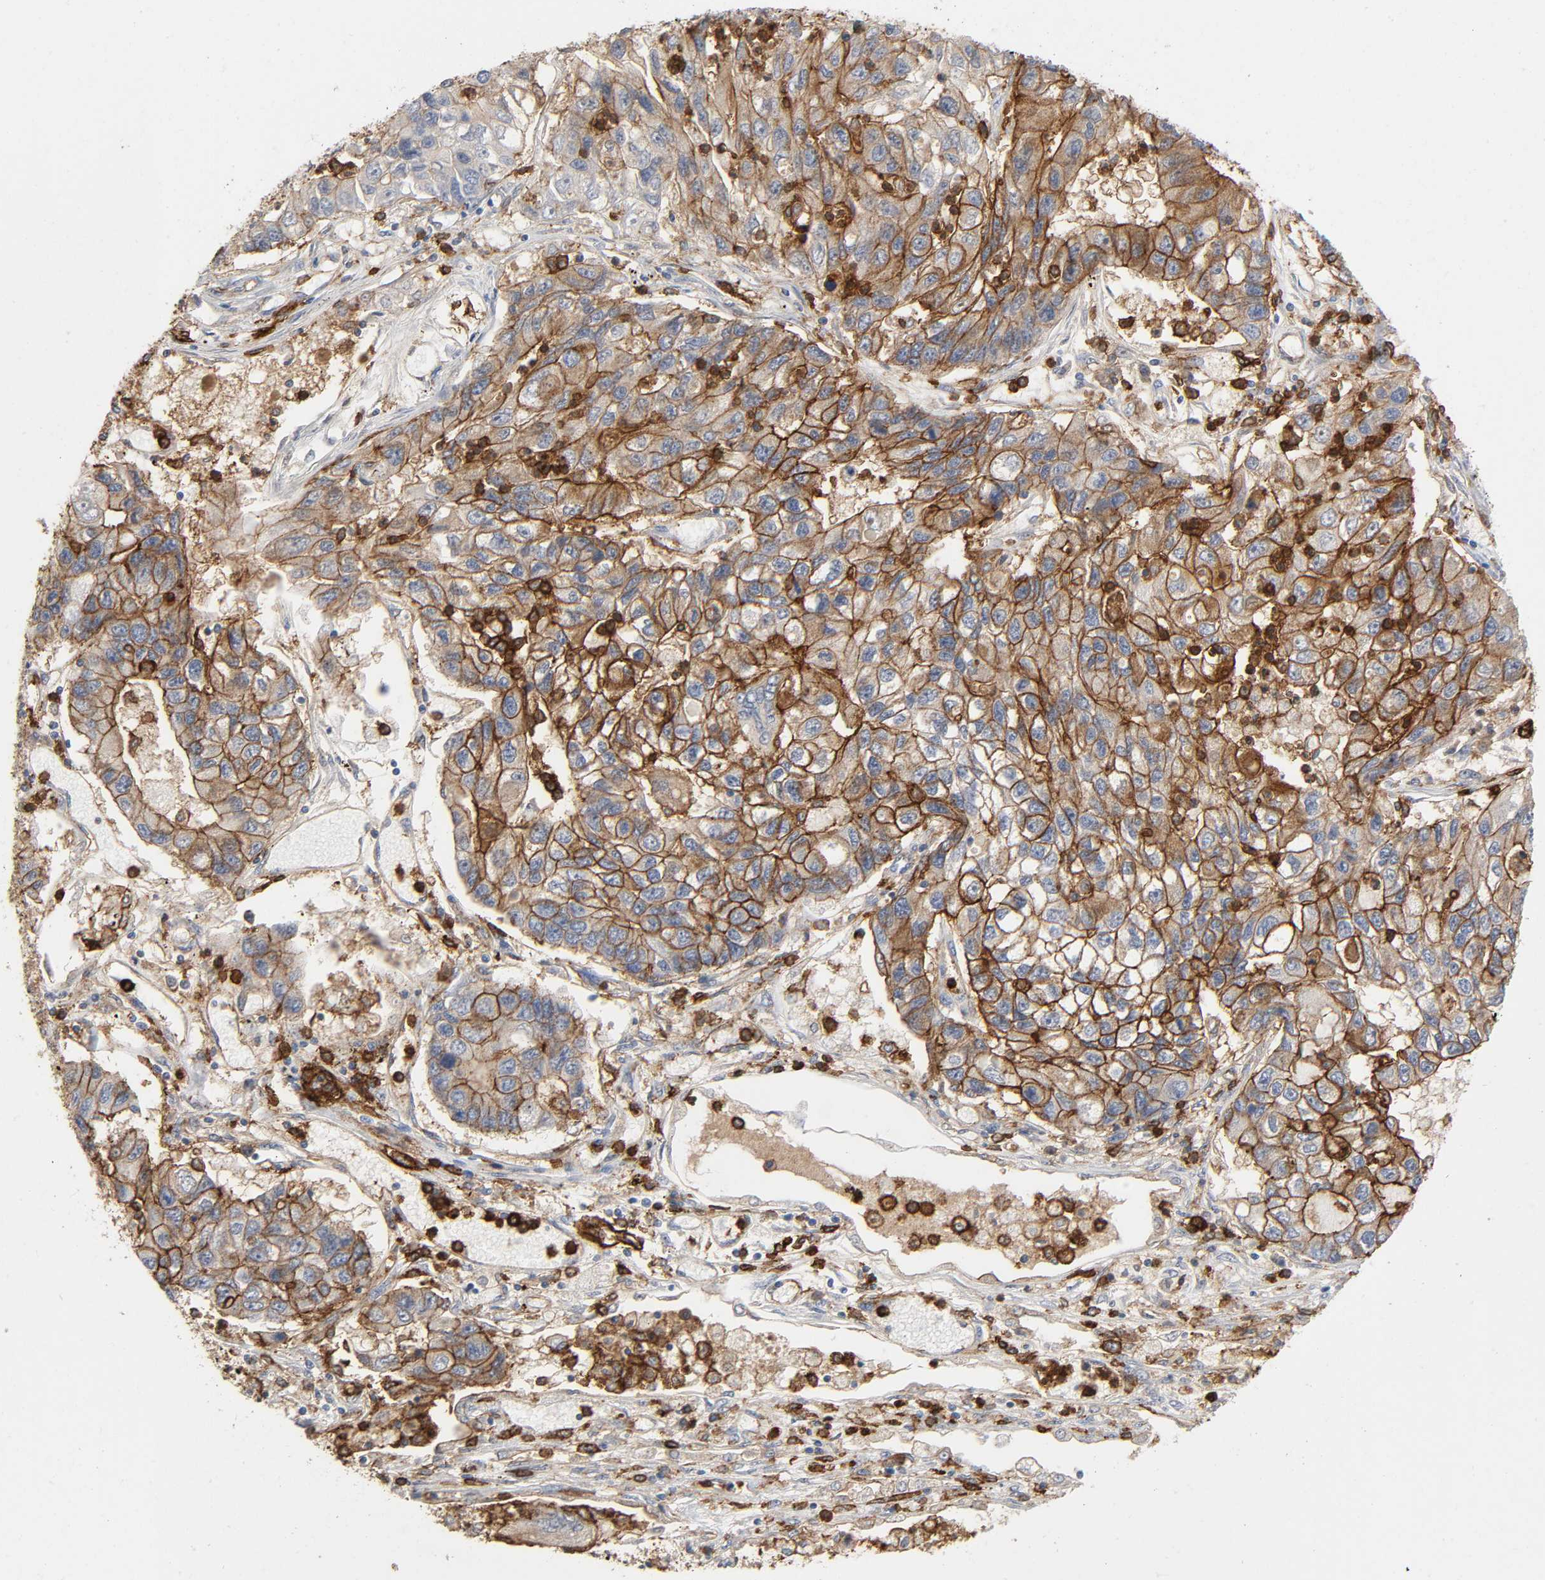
{"staining": {"intensity": "strong", "quantity": "<25%", "location": "cytoplasmic/membranous"}, "tissue": "lung cancer", "cell_type": "Tumor cells", "image_type": "cancer", "snomed": [{"axis": "morphology", "description": "Adenocarcinoma, NOS"}, {"axis": "topography", "description": "Lung"}], "caption": "Lung cancer was stained to show a protein in brown. There is medium levels of strong cytoplasmic/membranous expression in about <25% of tumor cells.", "gene": "LYN", "patient": {"sex": "female", "age": 51}}